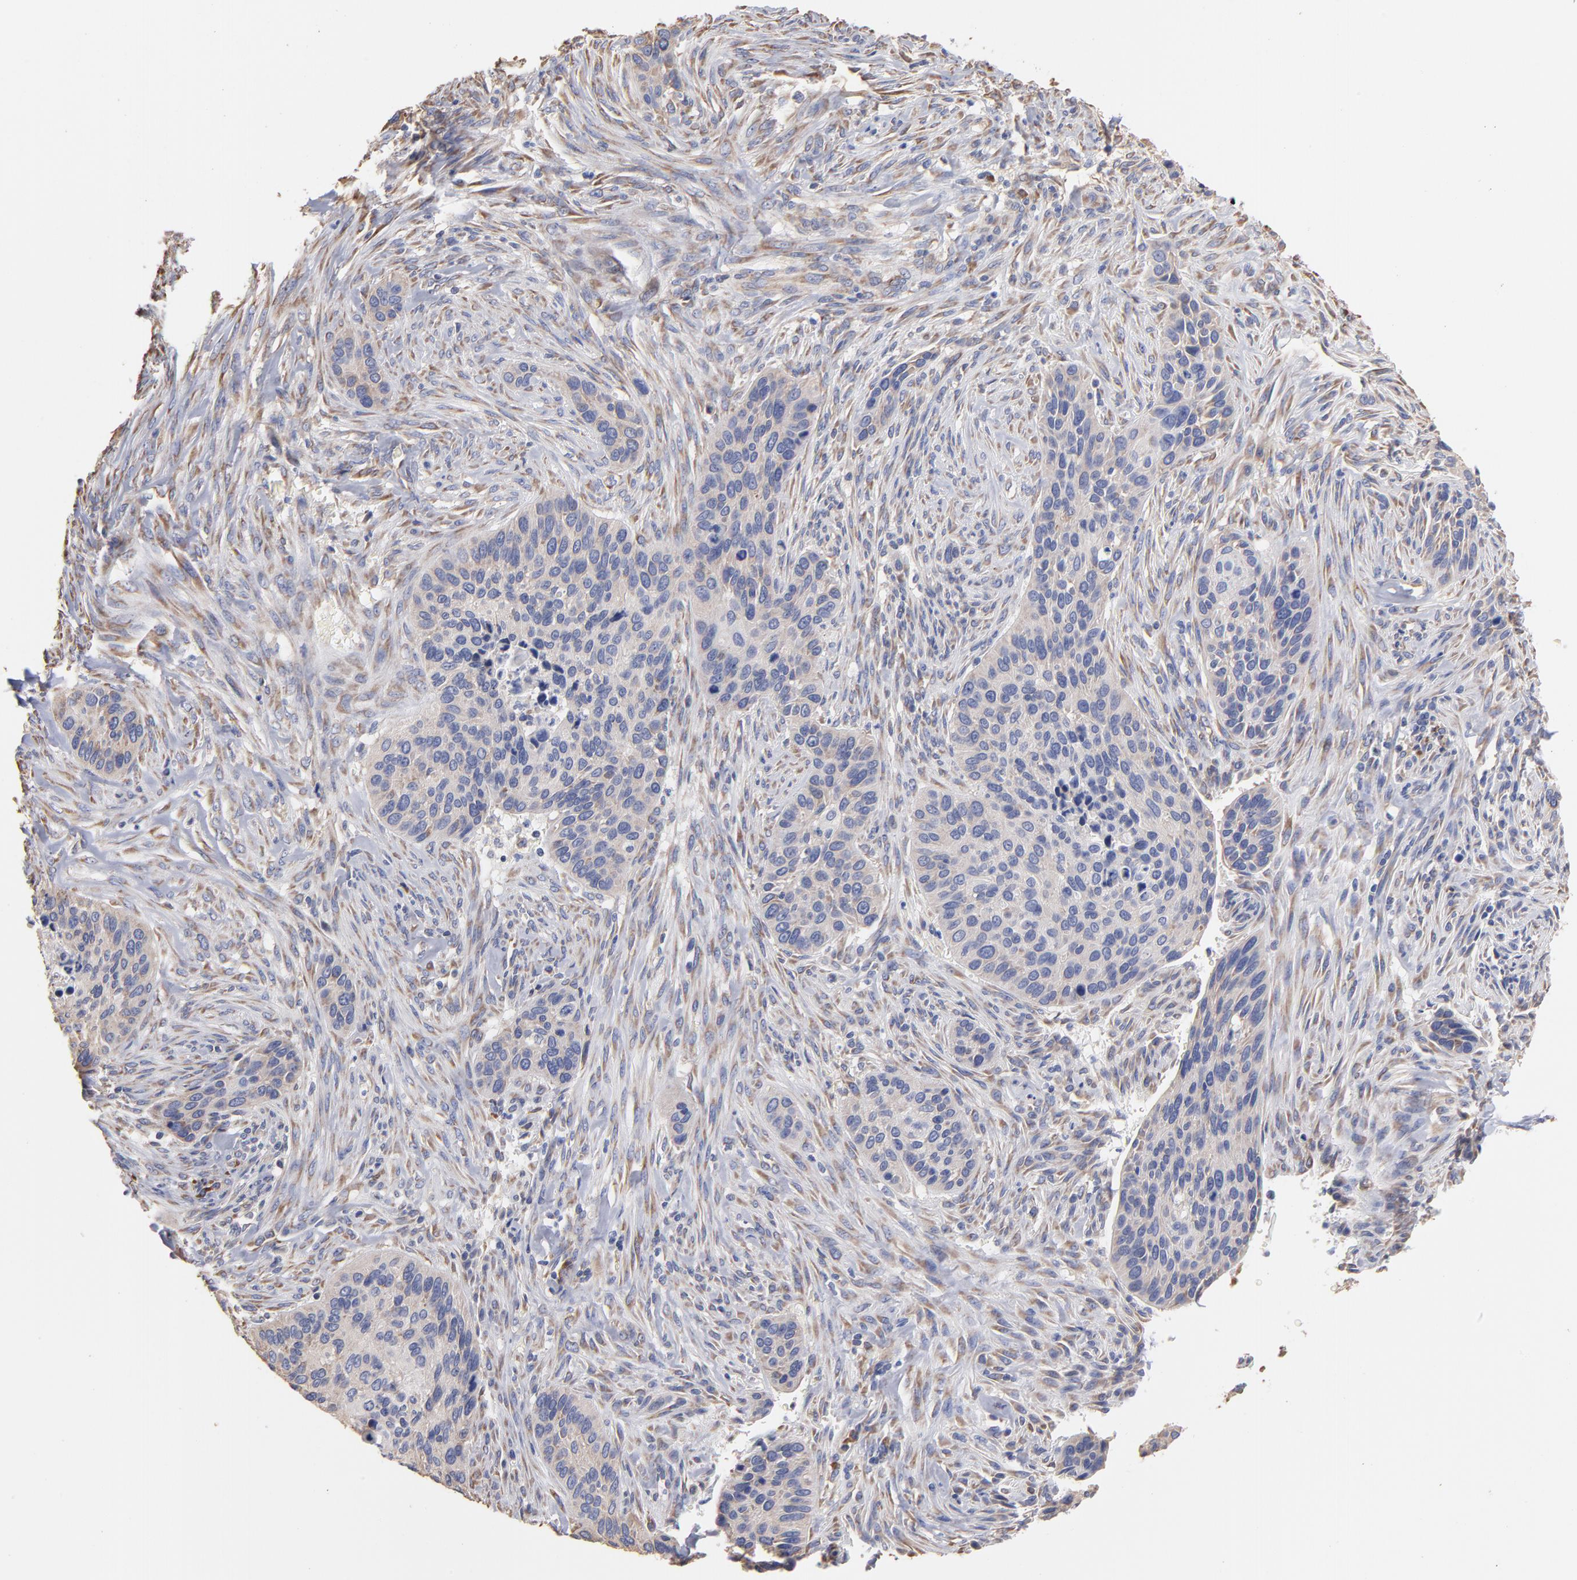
{"staining": {"intensity": "negative", "quantity": "none", "location": "none"}, "tissue": "cervical cancer", "cell_type": "Tumor cells", "image_type": "cancer", "snomed": [{"axis": "morphology", "description": "Adenocarcinoma, NOS"}, {"axis": "topography", "description": "Cervix"}], "caption": "This is an immunohistochemistry (IHC) image of human cervical adenocarcinoma. There is no expression in tumor cells.", "gene": "RPL9", "patient": {"sex": "female", "age": 29}}